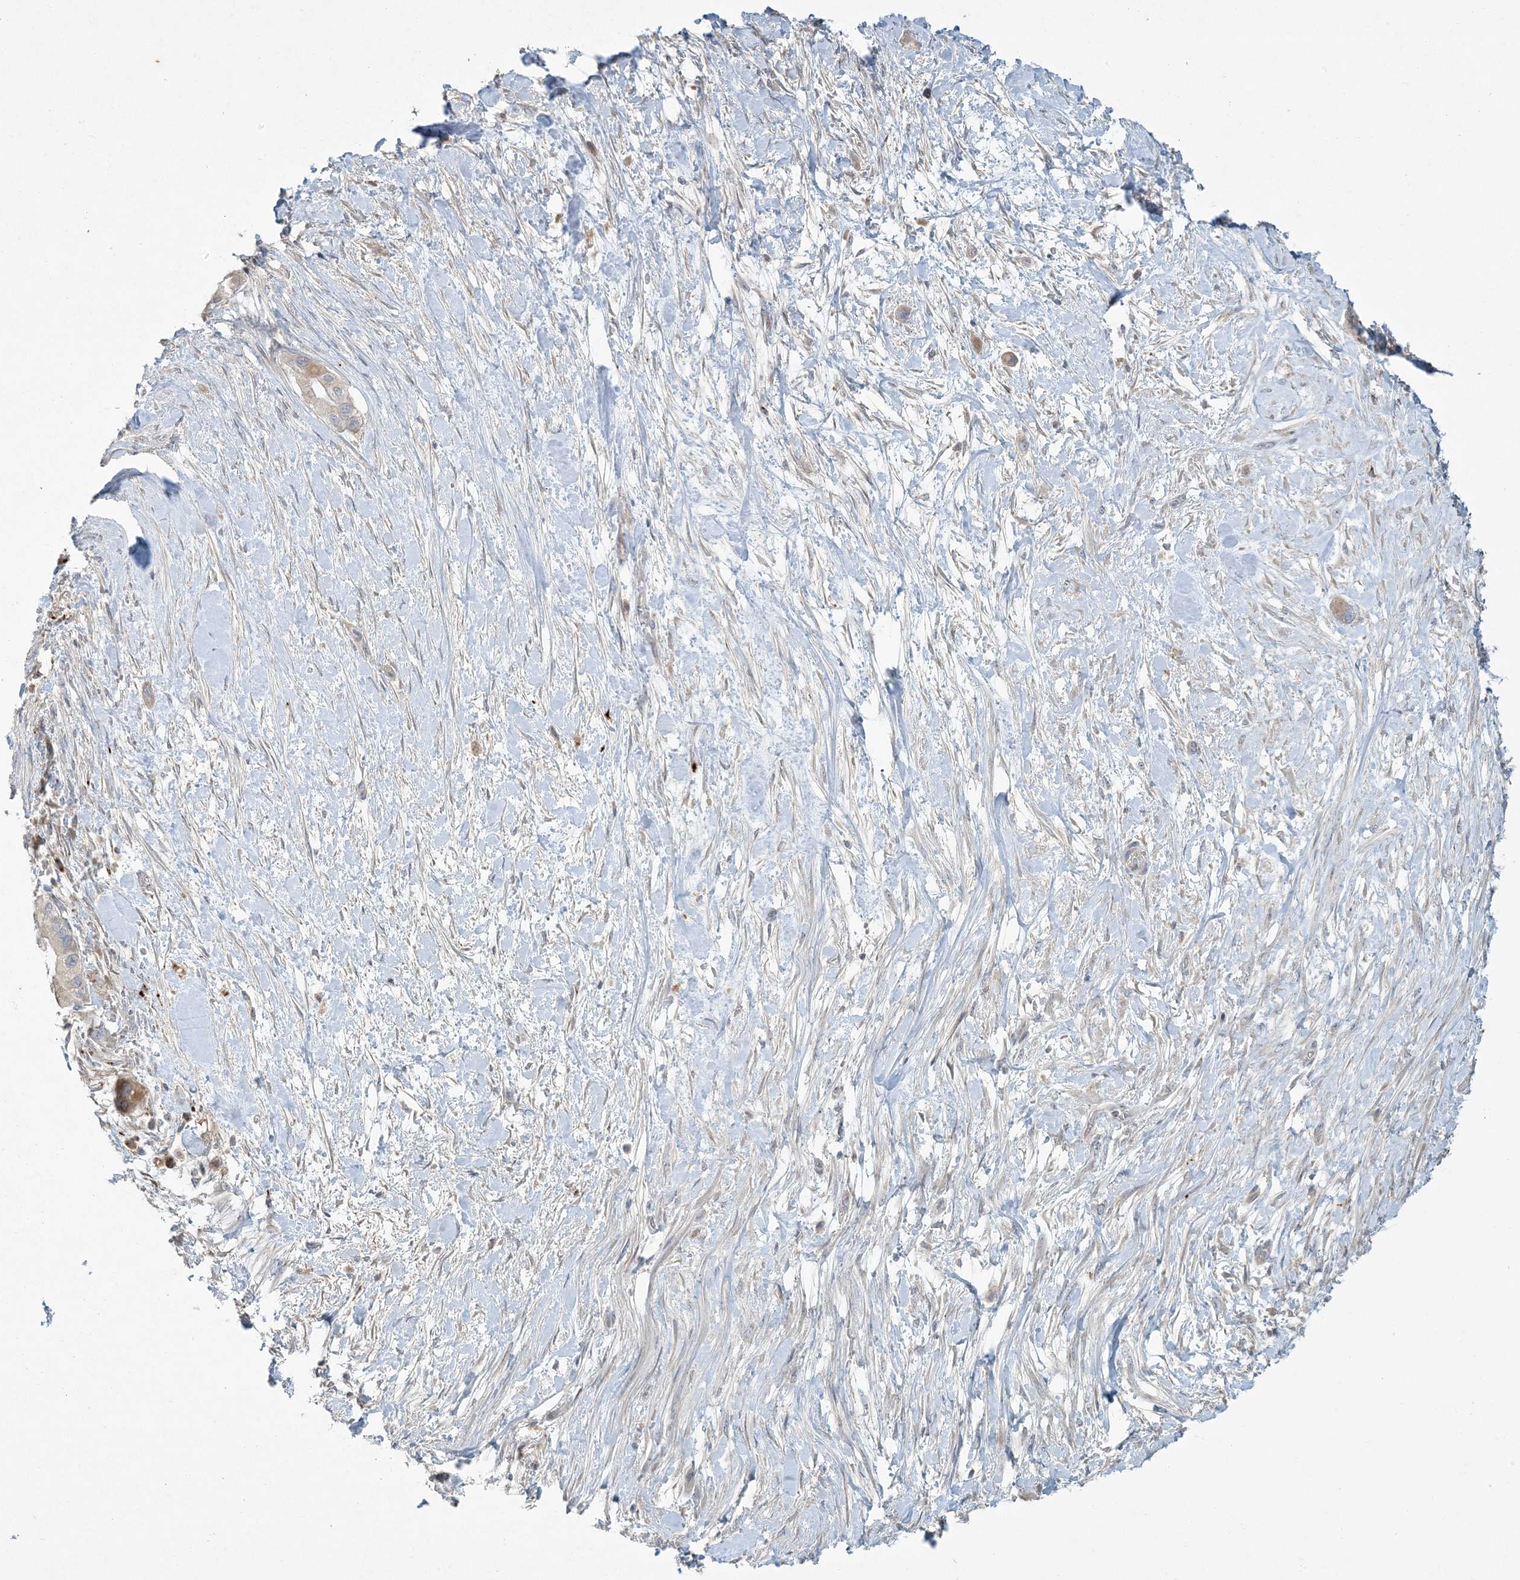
{"staining": {"intensity": "weak", "quantity": "25%-75%", "location": "cytoplasmic/membranous"}, "tissue": "pancreatic cancer", "cell_type": "Tumor cells", "image_type": "cancer", "snomed": [{"axis": "morphology", "description": "Adenocarcinoma, NOS"}, {"axis": "topography", "description": "Pancreas"}], "caption": "This is a histology image of immunohistochemistry (IHC) staining of pancreatic cancer (adenocarcinoma), which shows weak positivity in the cytoplasmic/membranous of tumor cells.", "gene": "LTN1", "patient": {"sex": "male", "age": 68}}